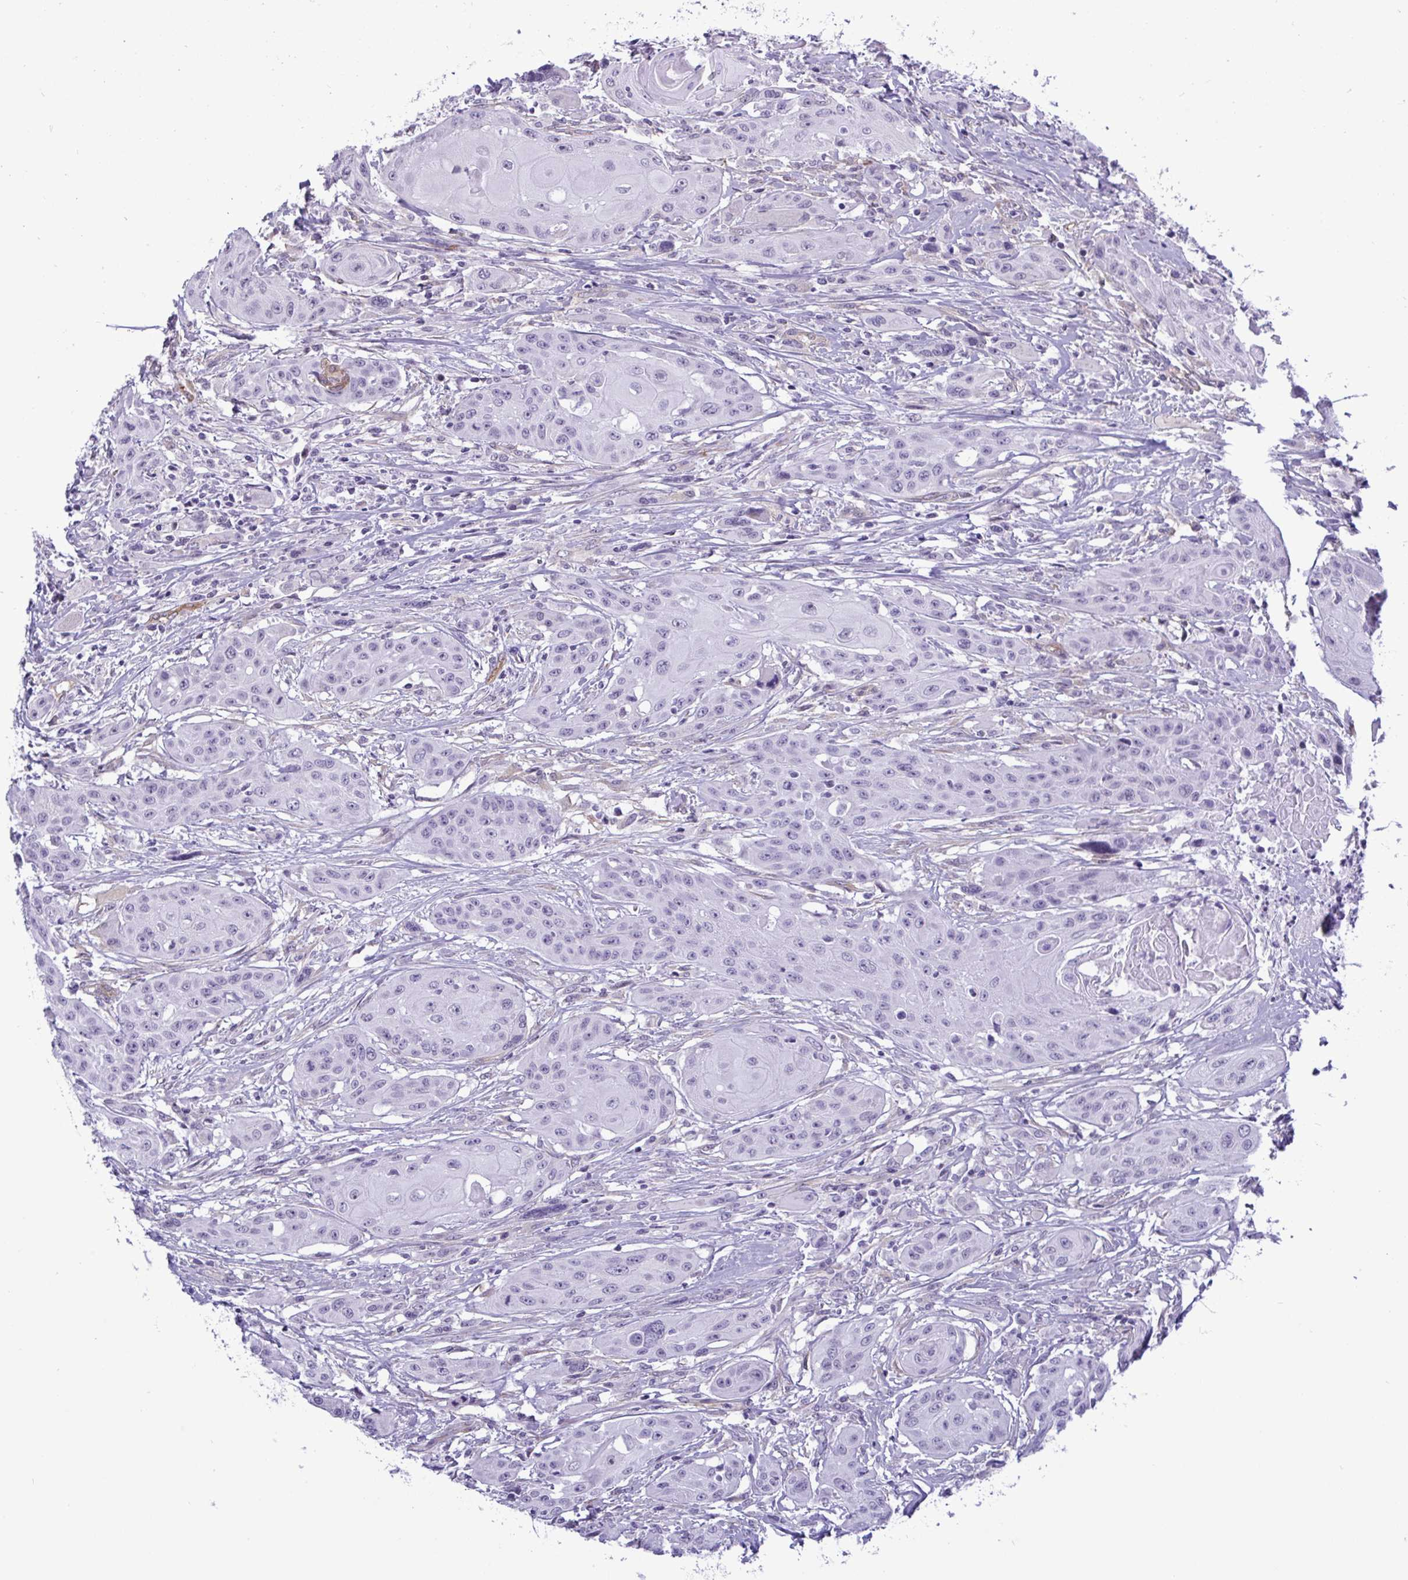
{"staining": {"intensity": "negative", "quantity": "none", "location": "none"}, "tissue": "head and neck cancer", "cell_type": "Tumor cells", "image_type": "cancer", "snomed": [{"axis": "morphology", "description": "Squamous cell carcinoma, NOS"}, {"axis": "topography", "description": "Oral tissue"}, {"axis": "topography", "description": "Head-Neck"}, {"axis": "topography", "description": "Neck, NOS"}], "caption": "Immunohistochemical staining of head and neck cancer shows no significant expression in tumor cells.", "gene": "EML1", "patient": {"sex": "female", "age": 55}}